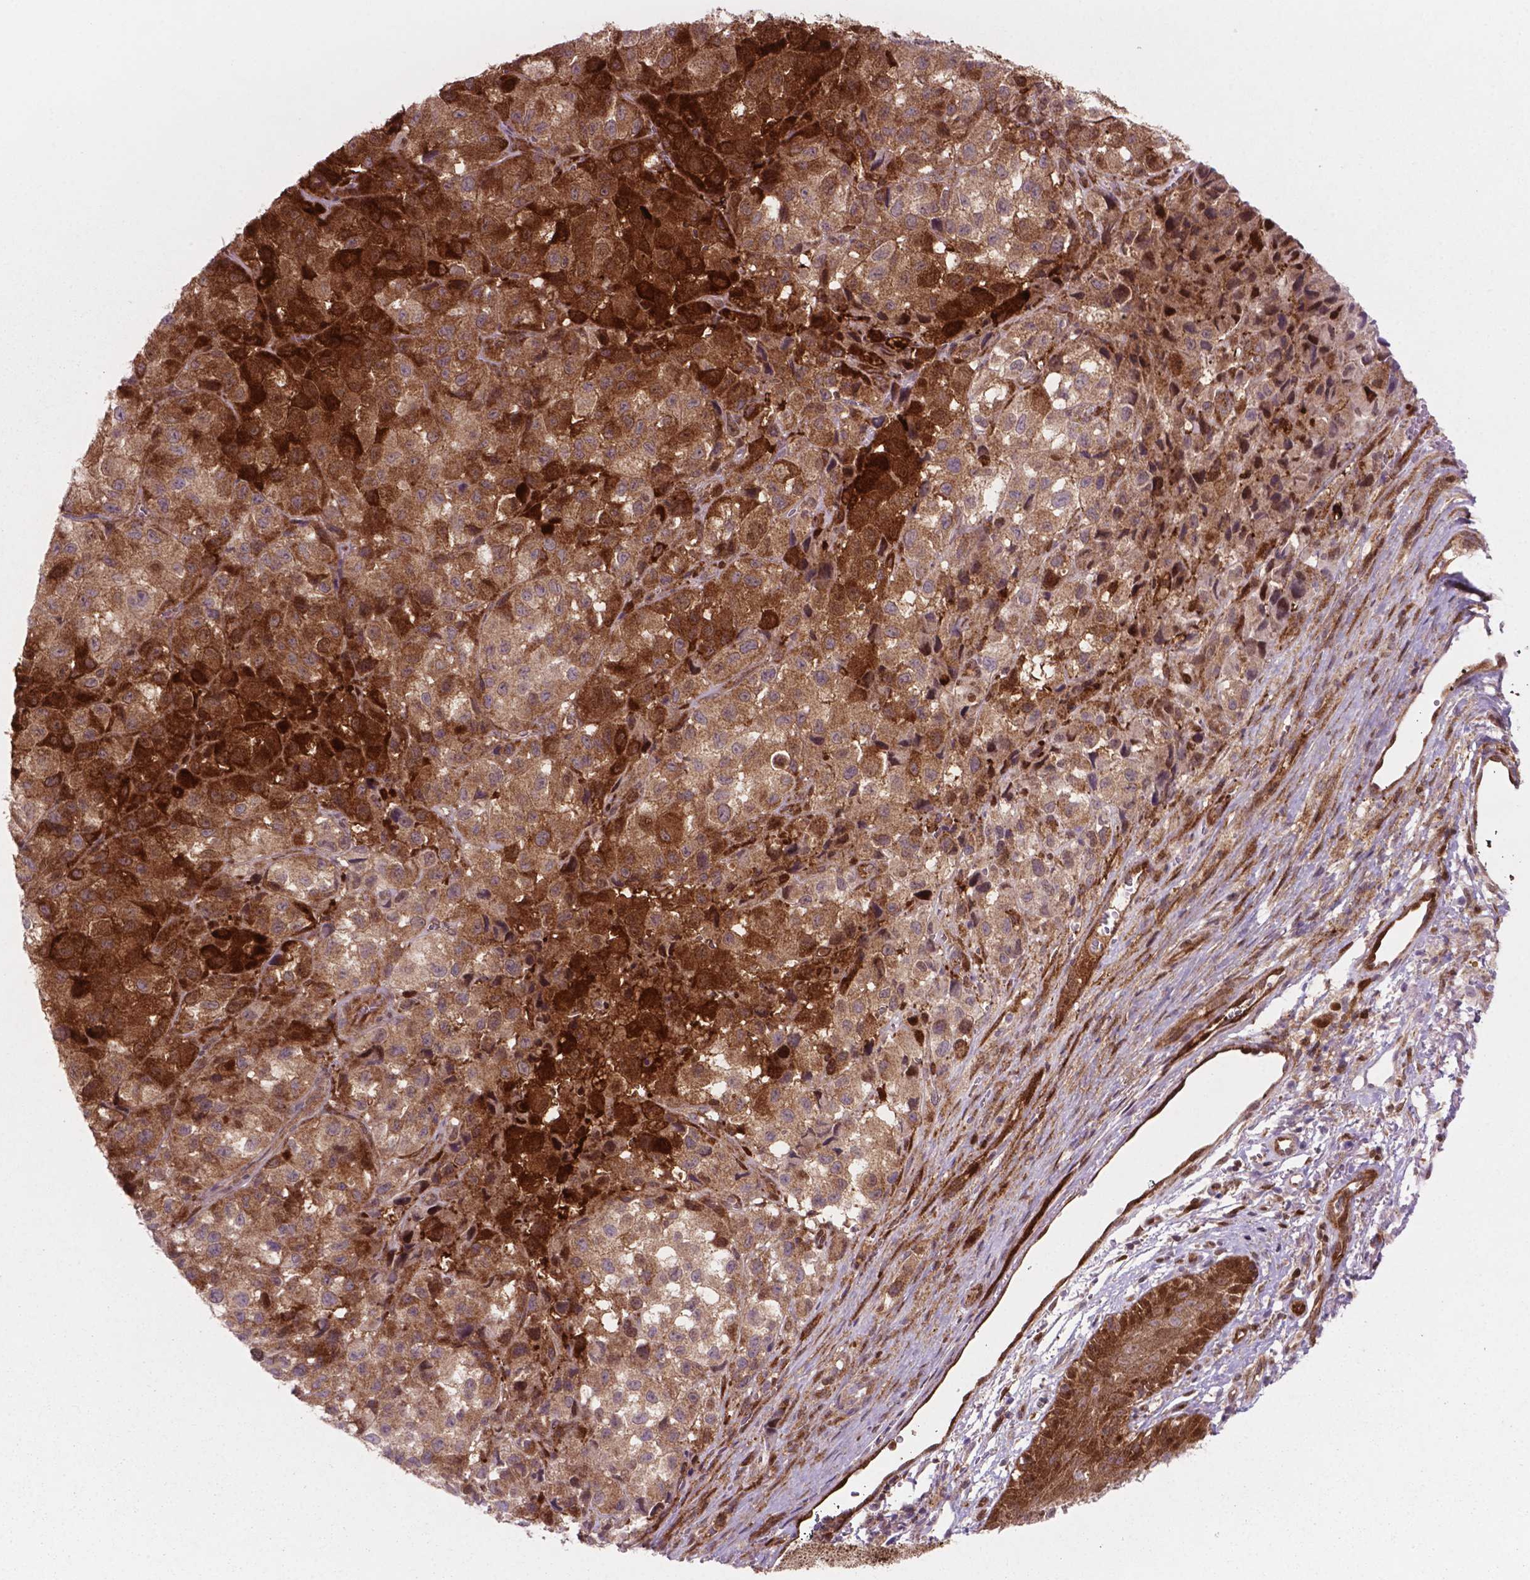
{"staining": {"intensity": "strong", "quantity": "25%-75%", "location": "cytoplasmic/membranous"}, "tissue": "melanoma", "cell_type": "Tumor cells", "image_type": "cancer", "snomed": [{"axis": "morphology", "description": "Malignant melanoma, NOS"}, {"axis": "topography", "description": "Skin"}], "caption": "Protein expression analysis of human melanoma reveals strong cytoplasmic/membranous staining in about 25%-75% of tumor cells.", "gene": "LDHA", "patient": {"sex": "male", "age": 93}}